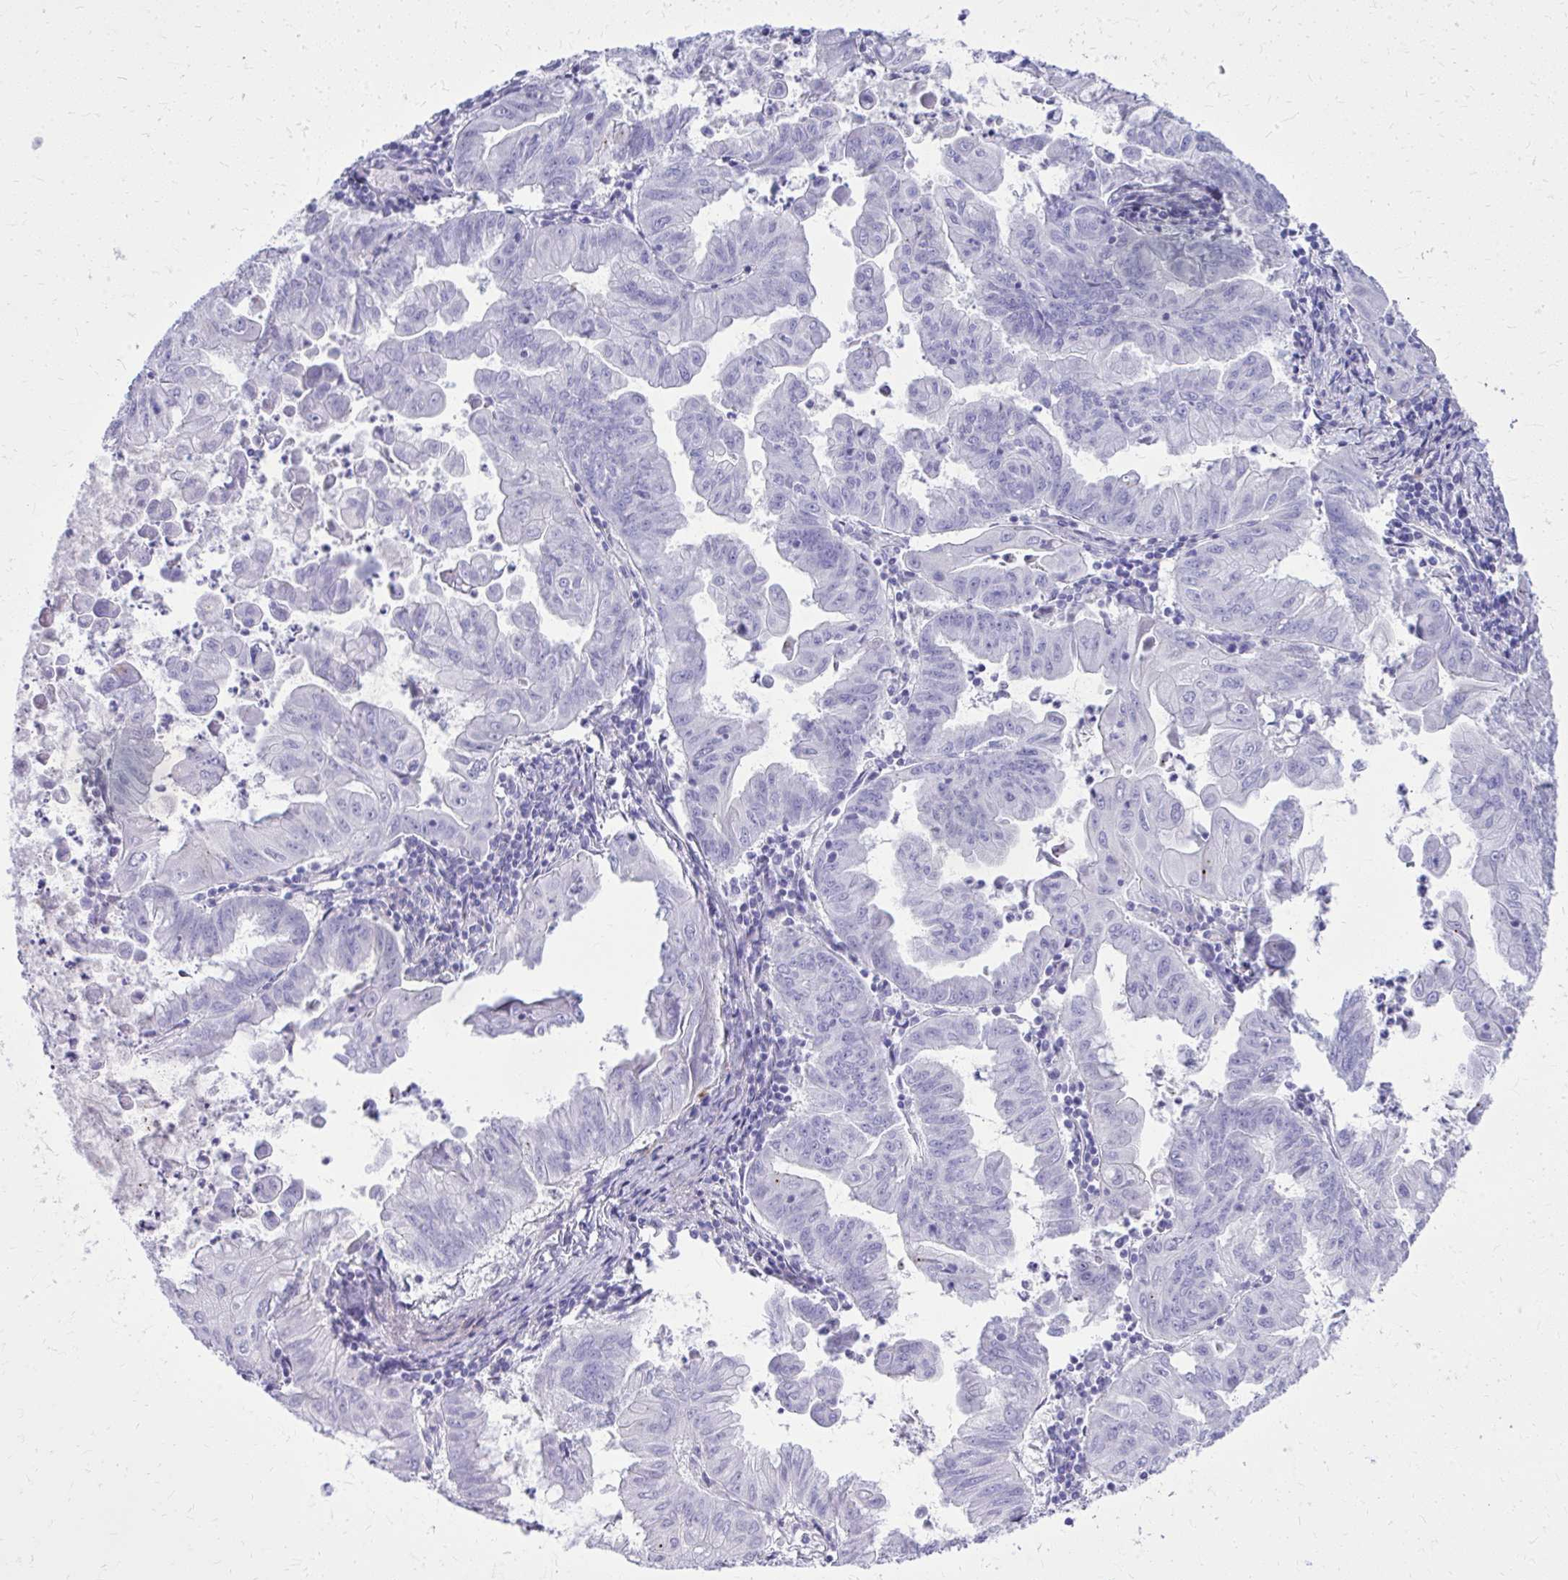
{"staining": {"intensity": "negative", "quantity": "none", "location": "none"}, "tissue": "stomach cancer", "cell_type": "Tumor cells", "image_type": "cancer", "snomed": [{"axis": "morphology", "description": "Adenocarcinoma, NOS"}, {"axis": "topography", "description": "Stomach, upper"}], "caption": "The IHC histopathology image has no significant positivity in tumor cells of stomach cancer (adenocarcinoma) tissue. Brightfield microscopy of immunohistochemistry (IHC) stained with DAB (brown) and hematoxylin (blue), captured at high magnification.", "gene": "BCL6B", "patient": {"sex": "male", "age": 80}}